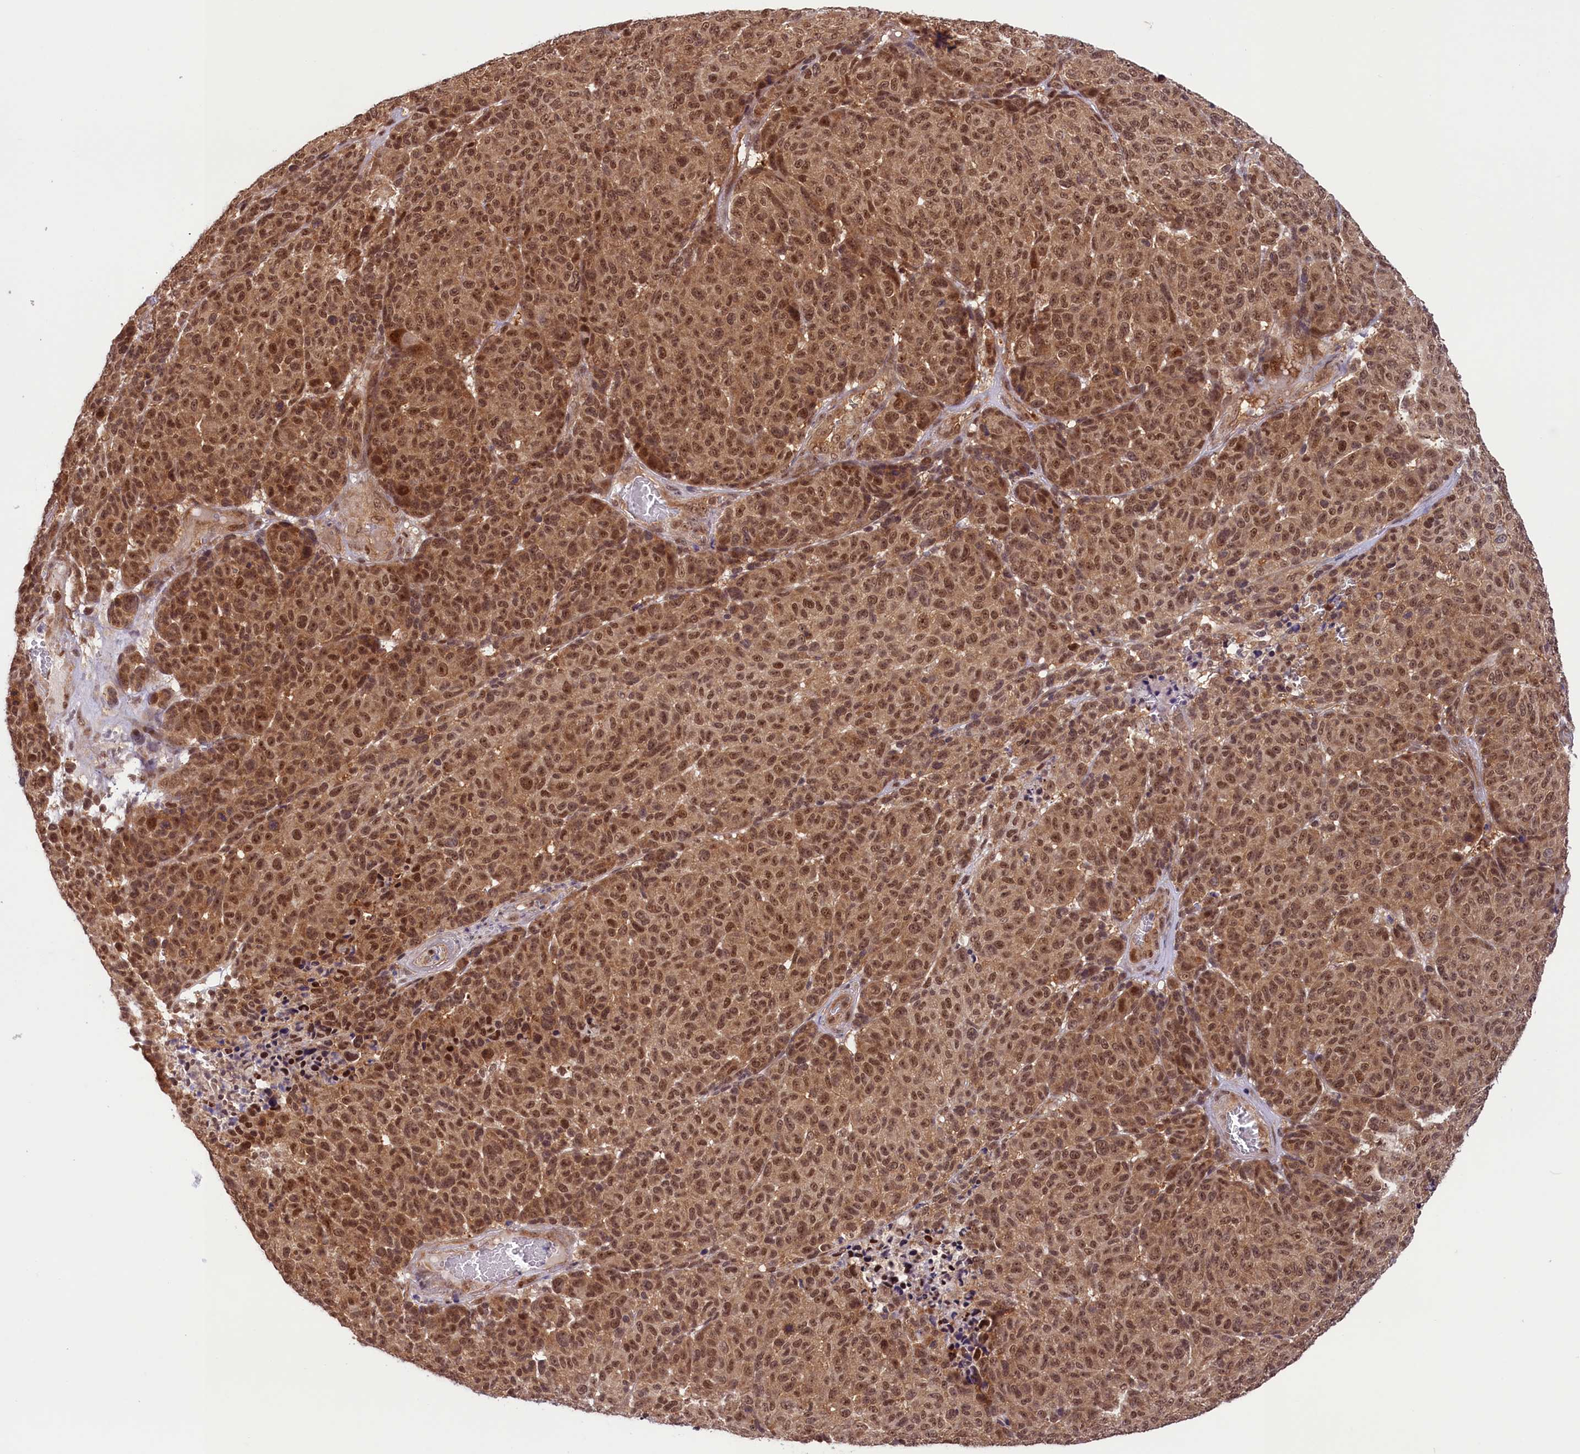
{"staining": {"intensity": "moderate", "quantity": ">75%", "location": "cytoplasmic/membranous,nuclear"}, "tissue": "melanoma", "cell_type": "Tumor cells", "image_type": "cancer", "snomed": [{"axis": "morphology", "description": "Malignant melanoma, NOS"}, {"axis": "topography", "description": "Skin"}], "caption": "Immunohistochemical staining of human melanoma demonstrates medium levels of moderate cytoplasmic/membranous and nuclear positivity in approximately >75% of tumor cells.", "gene": "SLC7A6OS", "patient": {"sex": "male", "age": 49}}